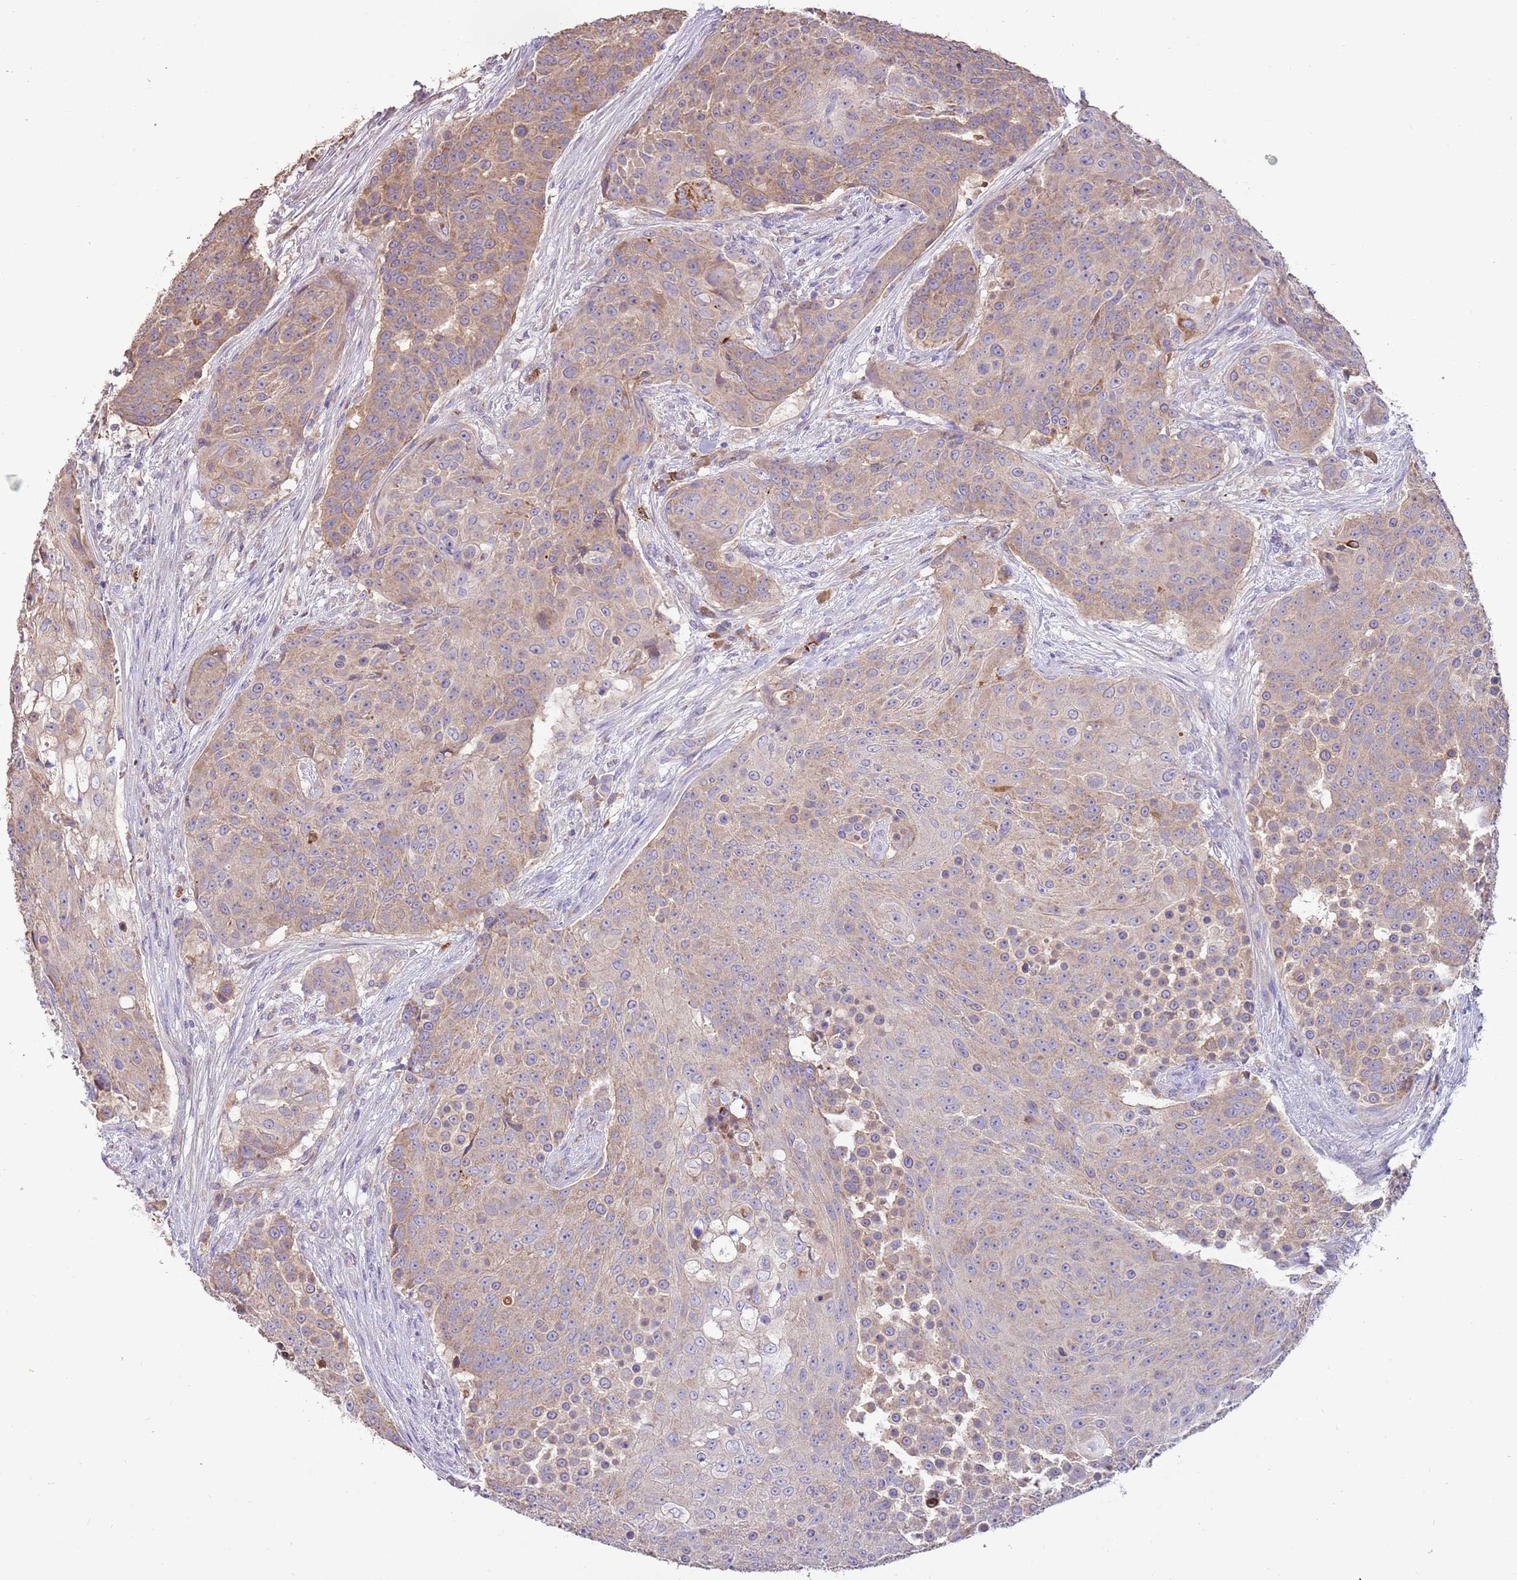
{"staining": {"intensity": "weak", "quantity": "25%-75%", "location": "cytoplasmic/membranous"}, "tissue": "urothelial cancer", "cell_type": "Tumor cells", "image_type": "cancer", "snomed": [{"axis": "morphology", "description": "Urothelial carcinoma, High grade"}, {"axis": "topography", "description": "Urinary bladder"}], "caption": "Brown immunohistochemical staining in human urothelial carcinoma (high-grade) reveals weak cytoplasmic/membranous staining in about 25%-75% of tumor cells.", "gene": "TRMO", "patient": {"sex": "female", "age": 63}}